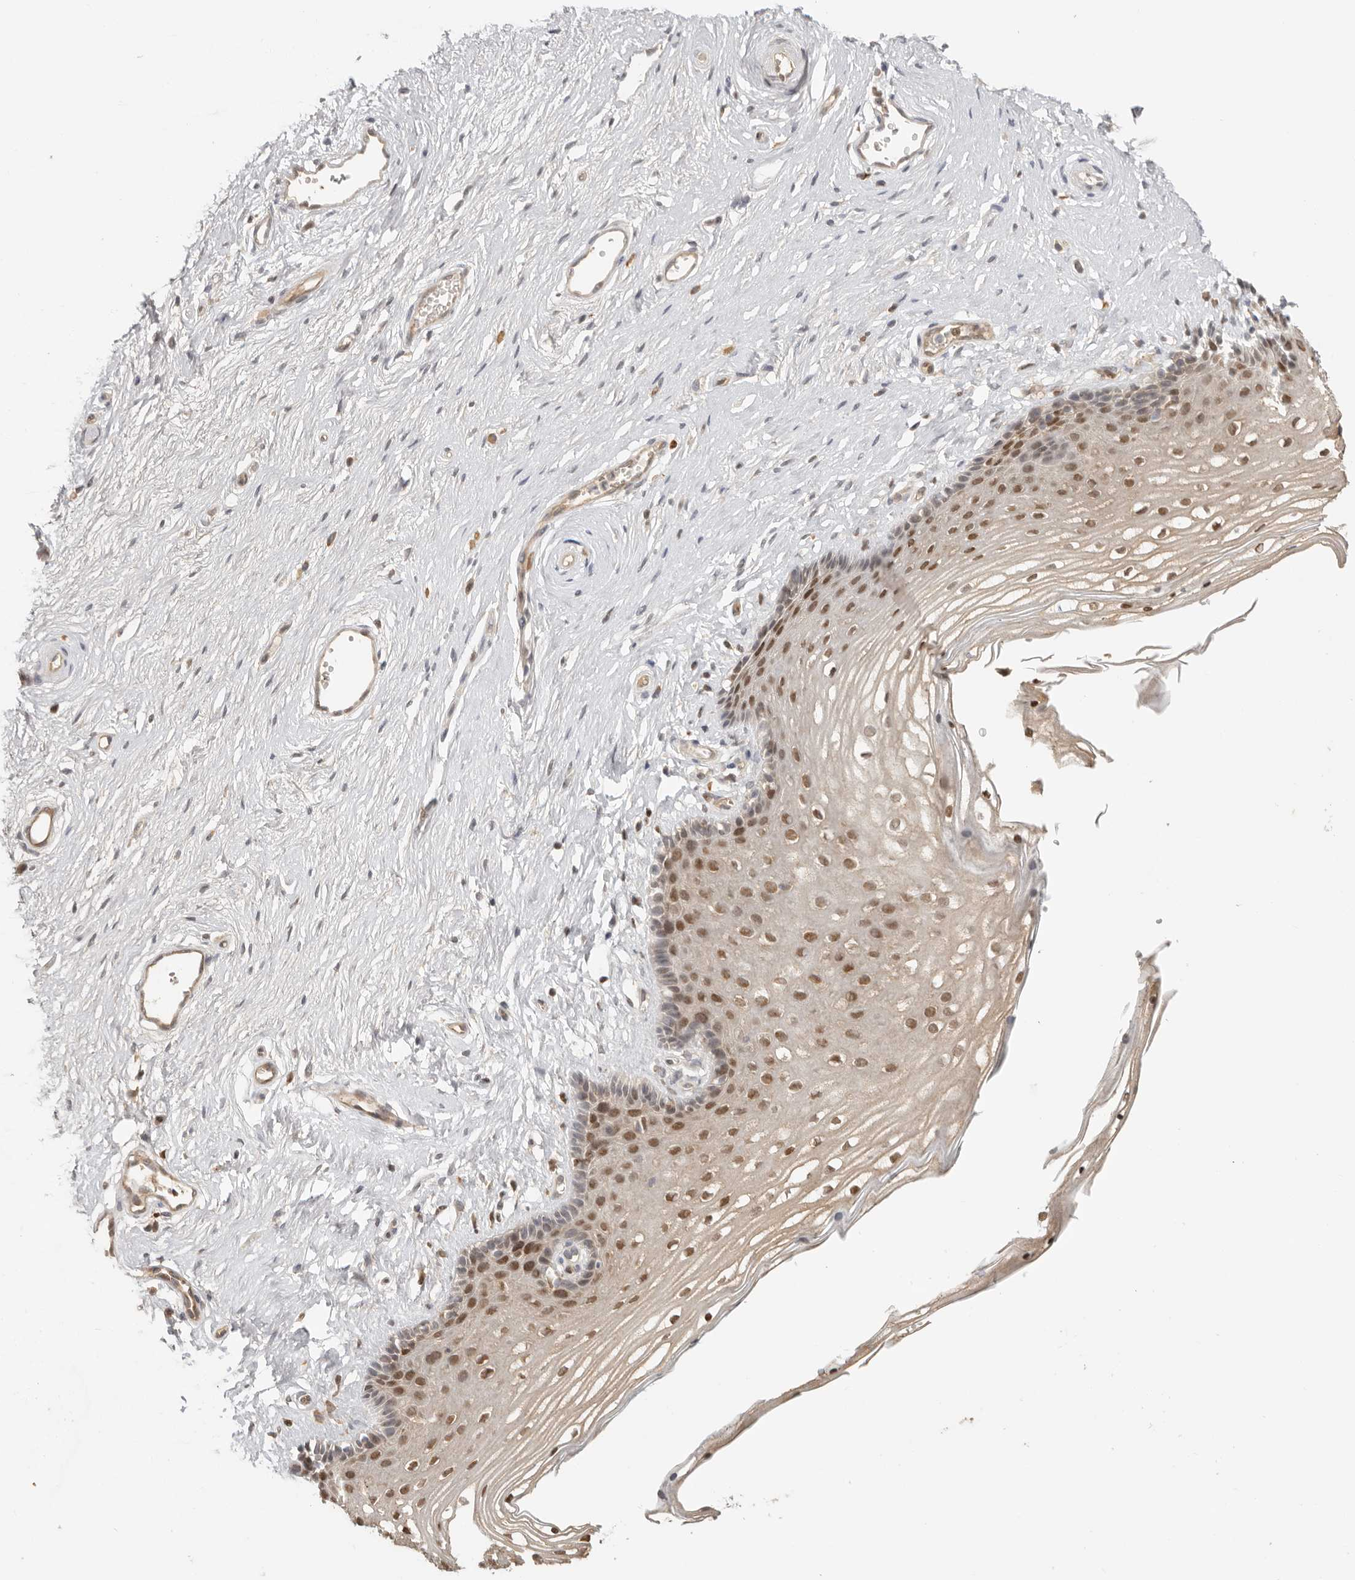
{"staining": {"intensity": "moderate", "quantity": "25%-75%", "location": "nuclear"}, "tissue": "vagina", "cell_type": "Squamous epithelial cells", "image_type": "normal", "snomed": [{"axis": "morphology", "description": "Normal tissue, NOS"}, {"axis": "topography", "description": "Vagina"}], "caption": "About 25%-75% of squamous epithelial cells in unremarkable vagina reveal moderate nuclear protein expression as visualized by brown immunohistochemical staining.", "gene": "PSMA5", "patient": {"sex": "female", "age": 46}}